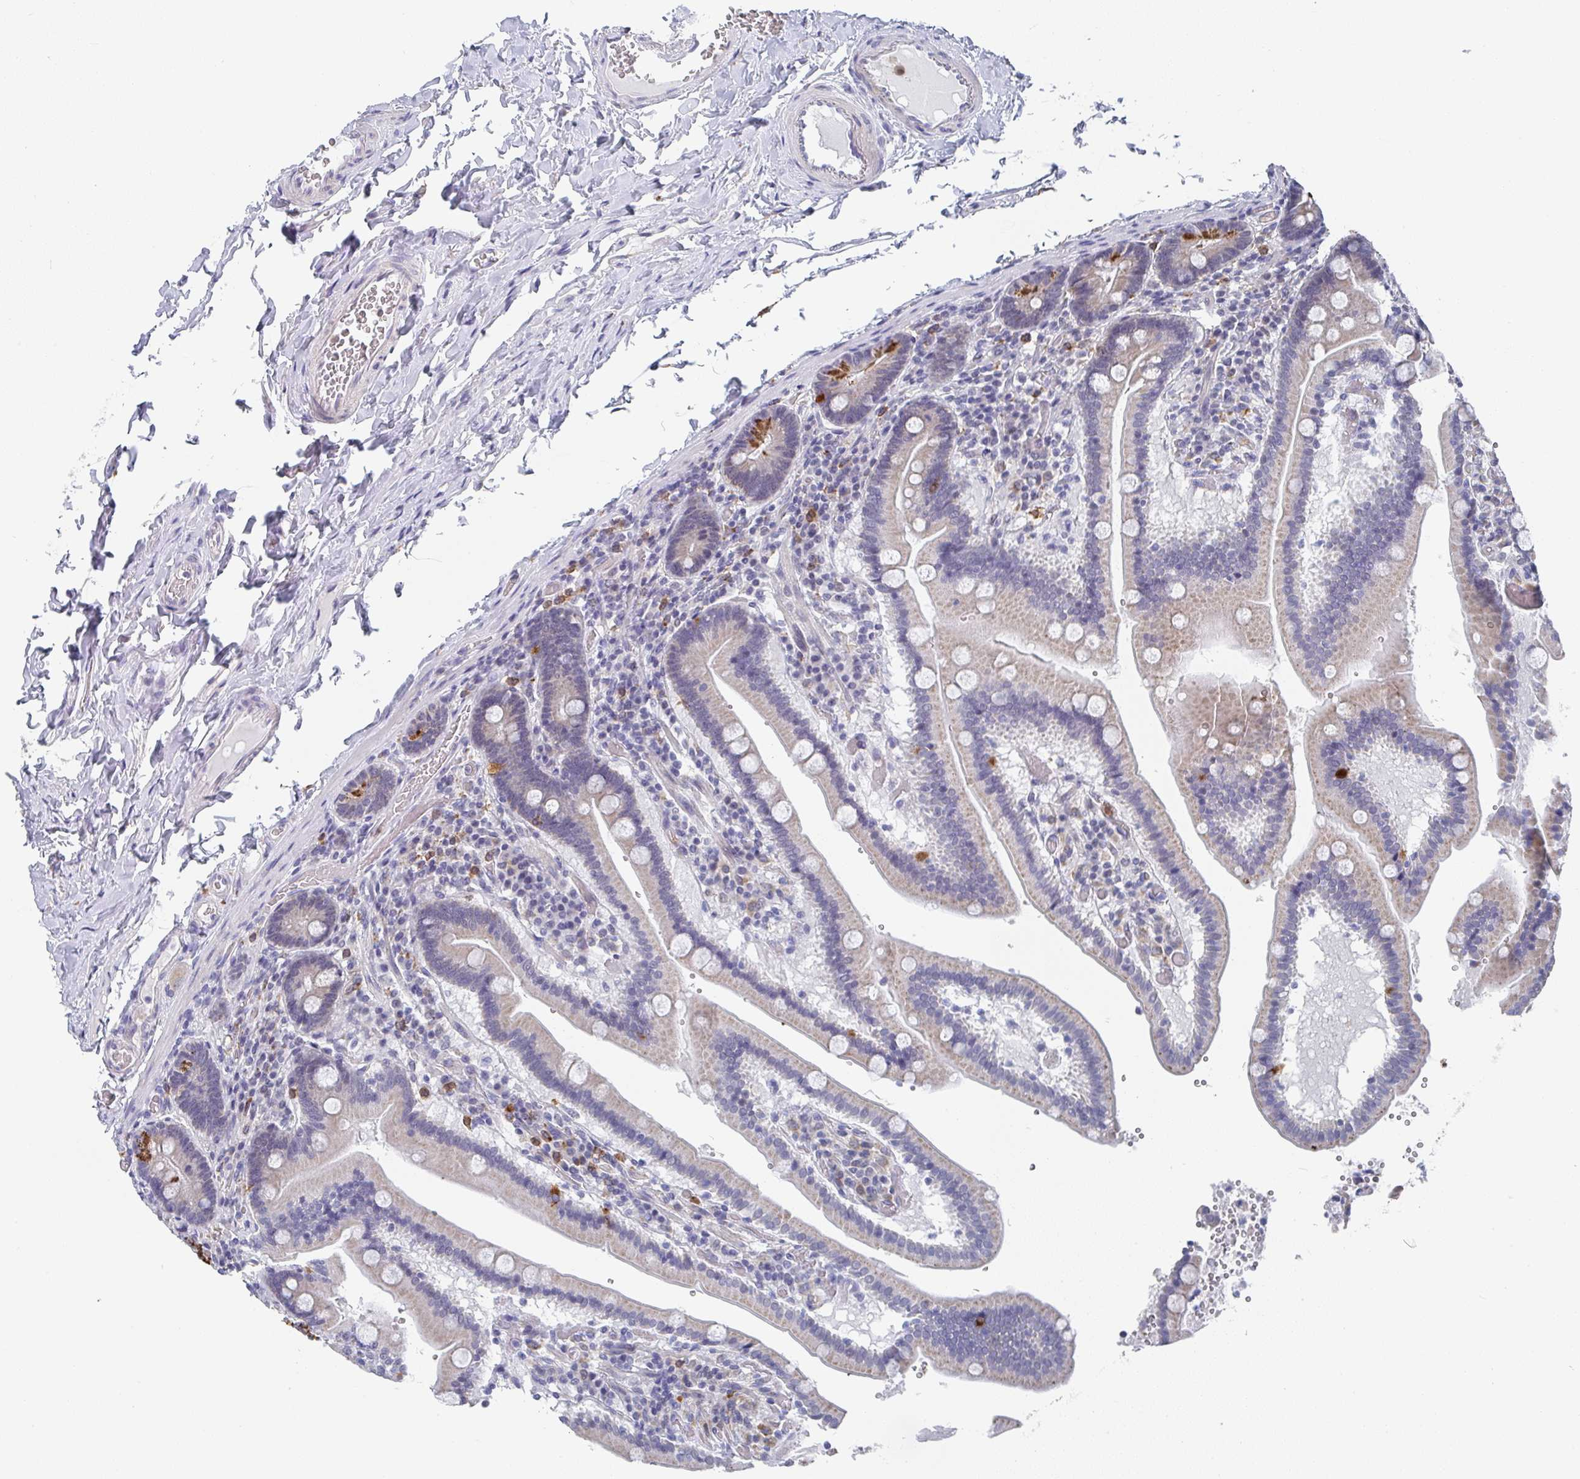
{"staining": {"intensity": "strong", "quantity": "<25%", "location": "cytoplasmic/membranous"}, "tissue": "duodenum", "cell_type": "Glandular cells", "image_type": "normal", "snomed": [{"axis": "morphology", "description": "Normal tissue, NOS"}, {"axis": "topography", "description": "Duodenum"}], "caption": "Immunohistochemical staining of normal human duodenum displays medium levels of strong cytoplasmic/membranous staining in approximately <25% of glandular cells. (Brightfield microscopy of DAB IHC at high magnification).", "gene": "NCF1", "patient": {"sex": "female", "age": 62}}